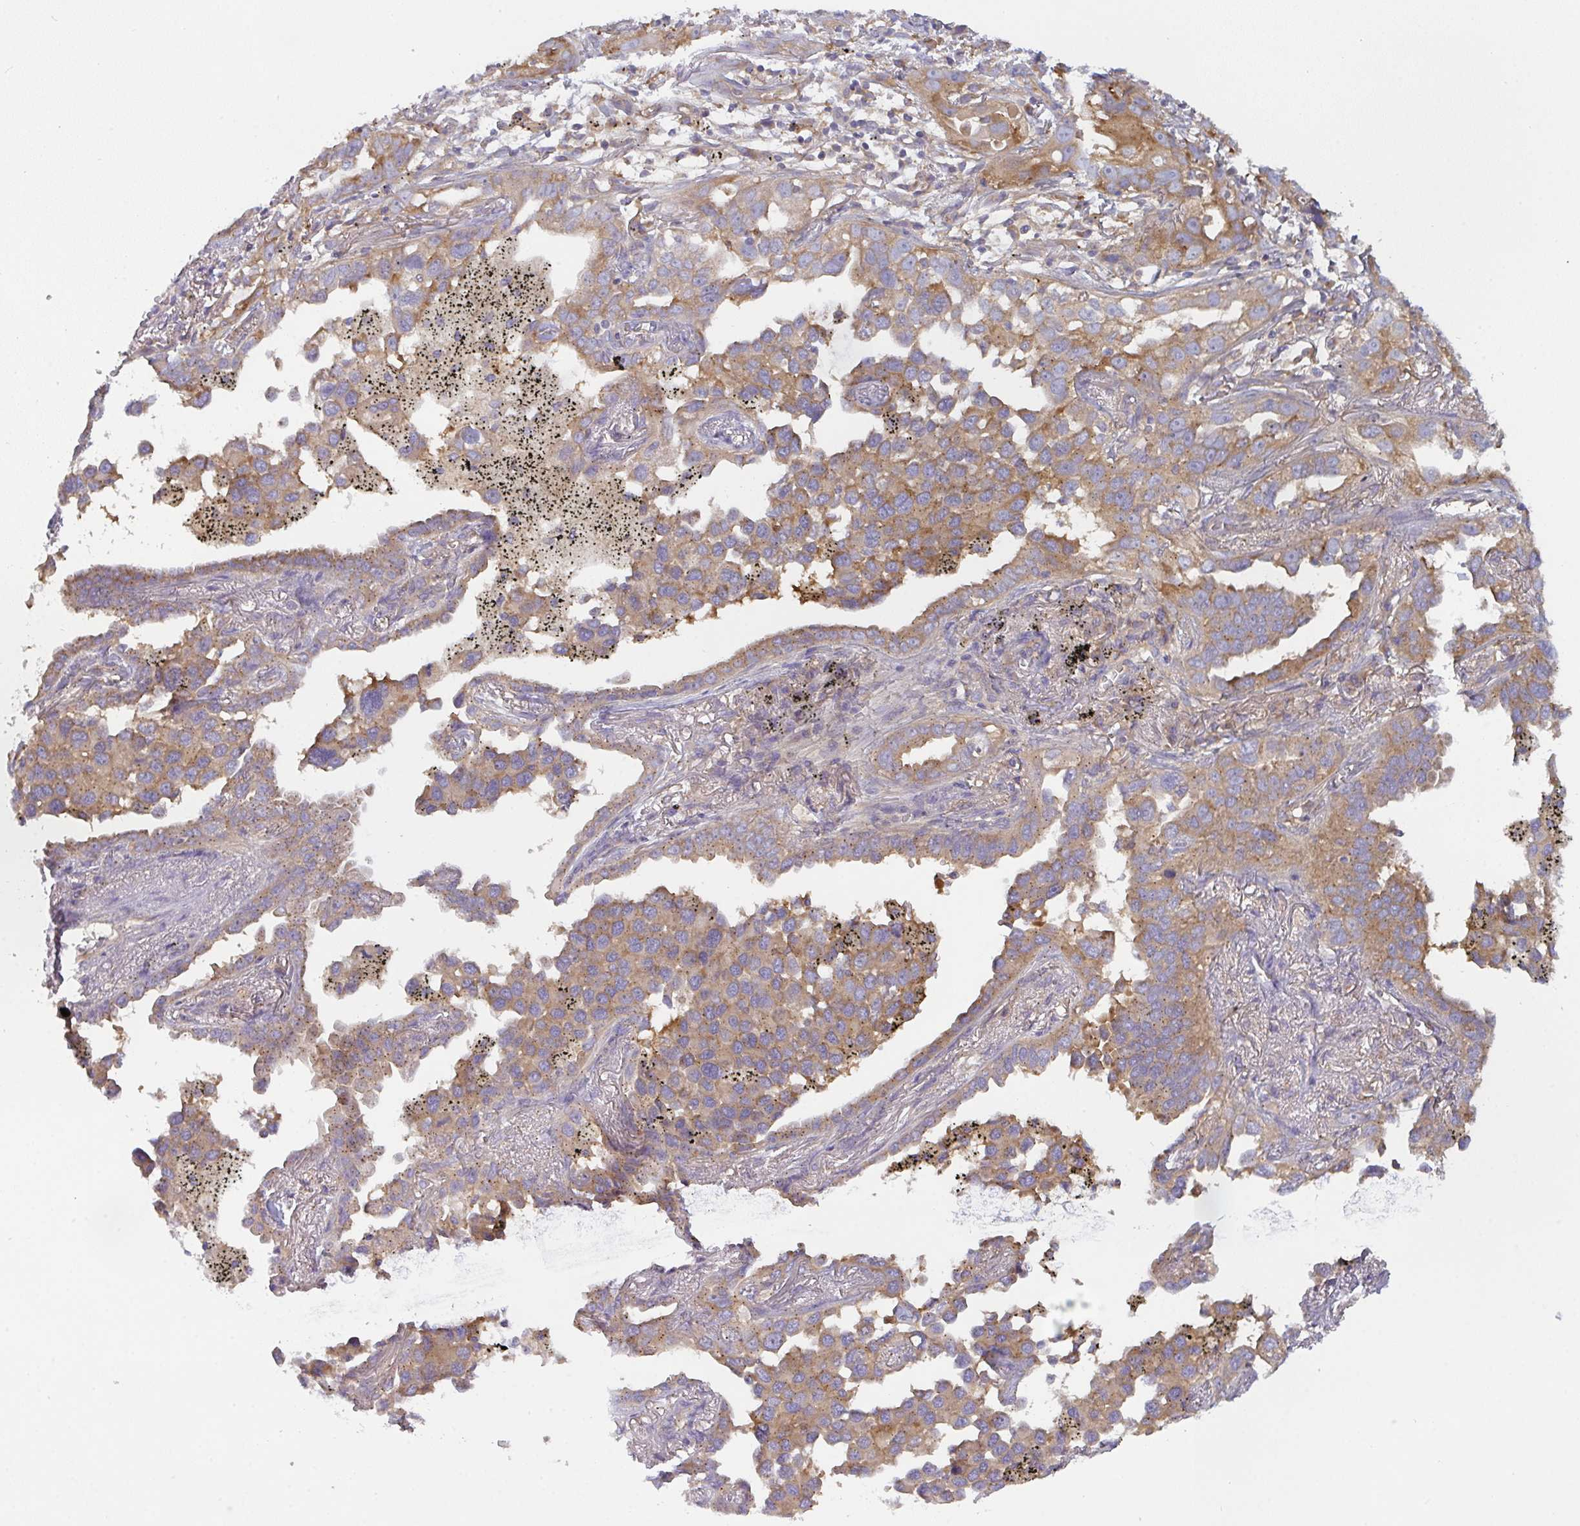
{"staining": {"intensity": "moderate", "quantity": ">75%", "location": "cytoplasmic/membranous"}, "tissue": "lung cancer", "cell_type": "Tumor cells", "image_type": "cancer", "snomed": [{"axis": "morphology", "description": "Adenocarcinoma, NOS"}, {"axis": "topography", "description": "Lung"}], "caption": "Lung adenocarcinoma stained for a protein (brown) displays moderate cytoplasmic/membranous positive staining in about >75% of tumor cells.", "gene": "SNX5", "patient": {"sex": "male", "age": 67}}